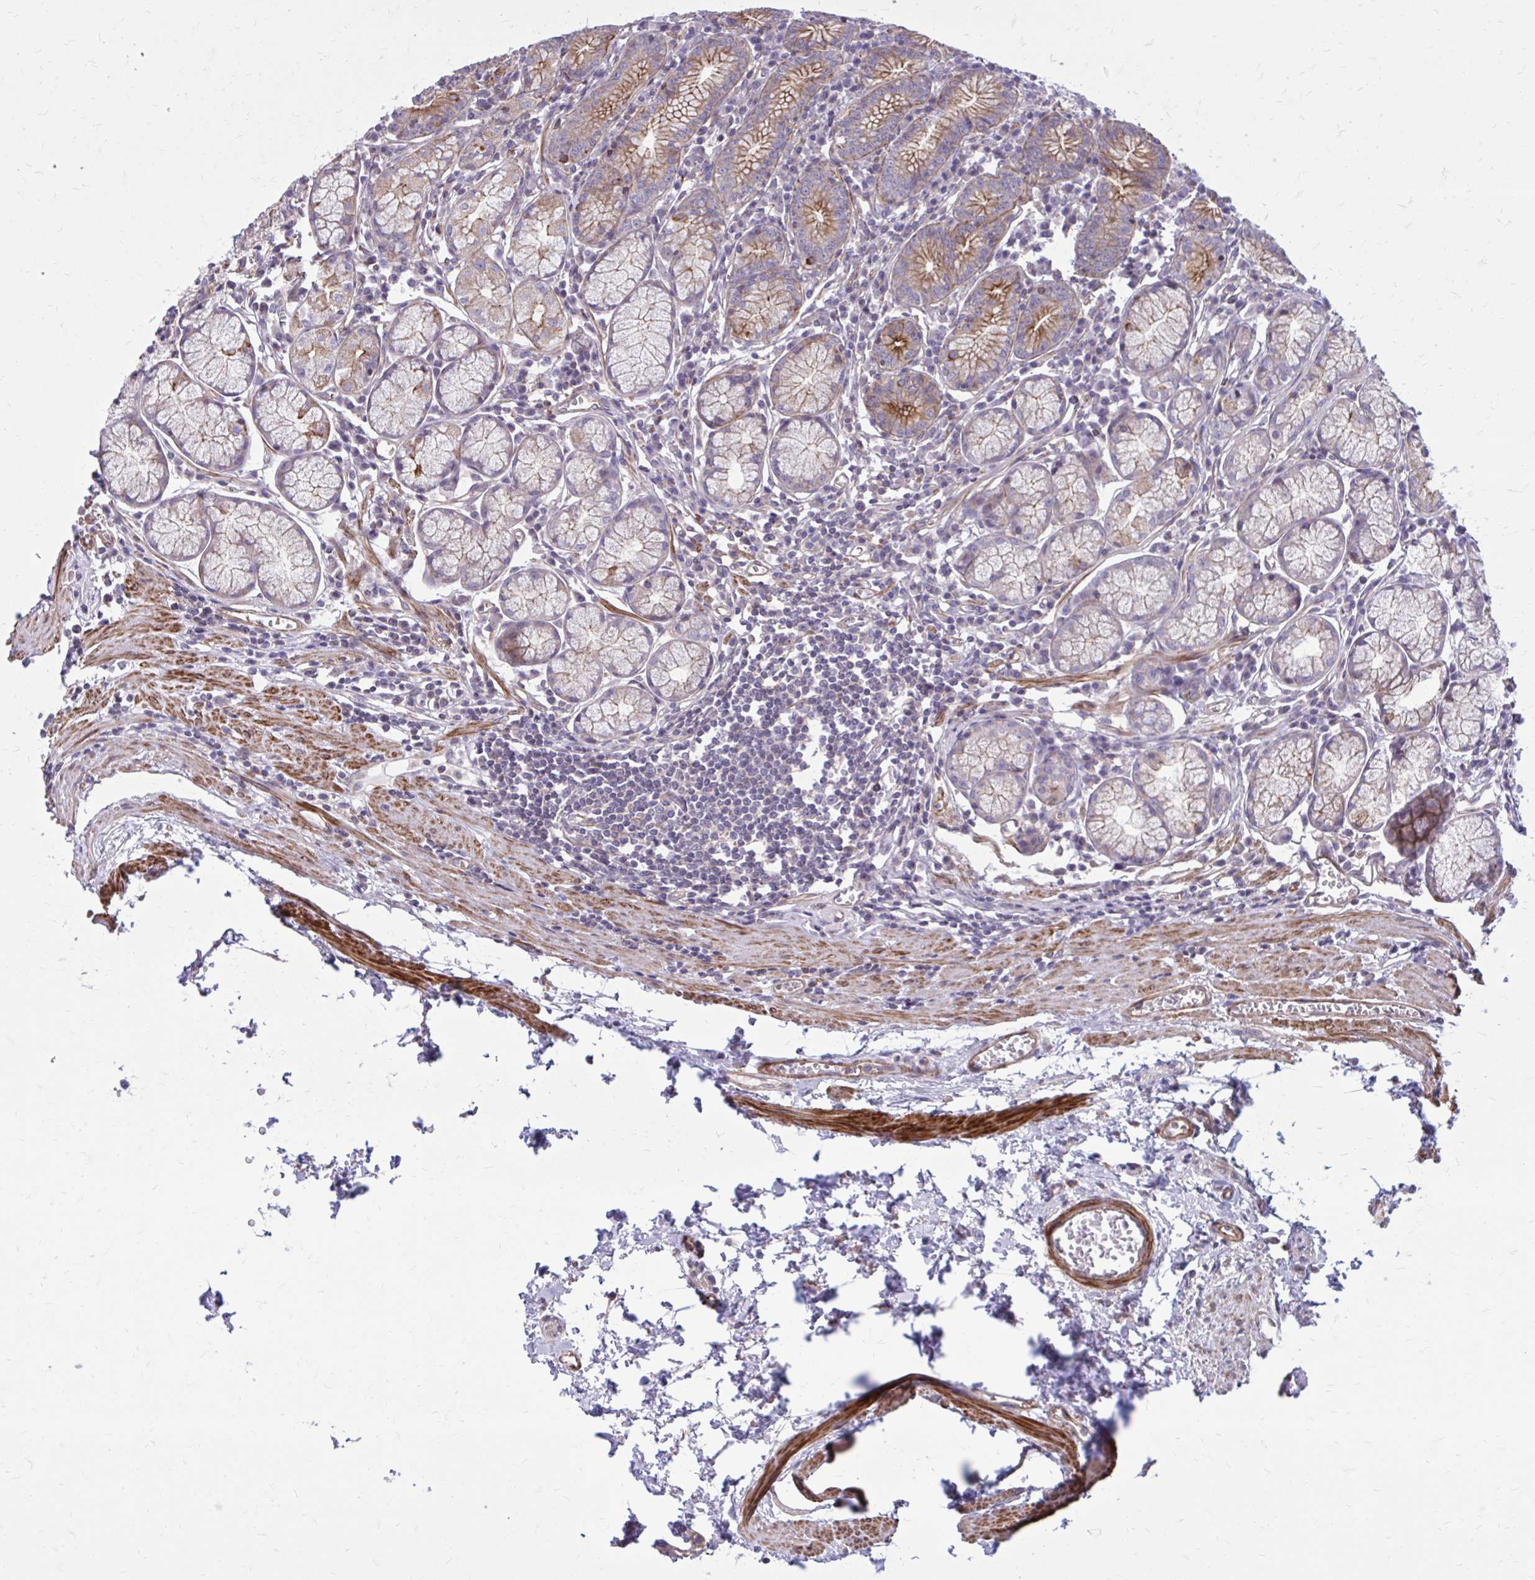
{"staining": {"intensity": "strong", "quantity": "25%-75%", "location": "cytoplasmic/membranous"}, "tissue": "stomach", "cell_type": "Glandular cells", "image_type": "normal", "snomed": [{"axis": "morphology", "description": "Normal tissue, NOS"}, {"axis": "topography", "description": "Stomach"}], "caption": "Immunohistochemistry histopathology image of benign stomach: stomach stained using immunohistochemistry (IHC) displays high levels of strong protein expression localized specifically in the cytoplasmic/membranous of glandular cells, appearing as a cytoplasmic/membranous brown color.", "gene": "FAP", "patient": {"sex": "male", "age": 55}}